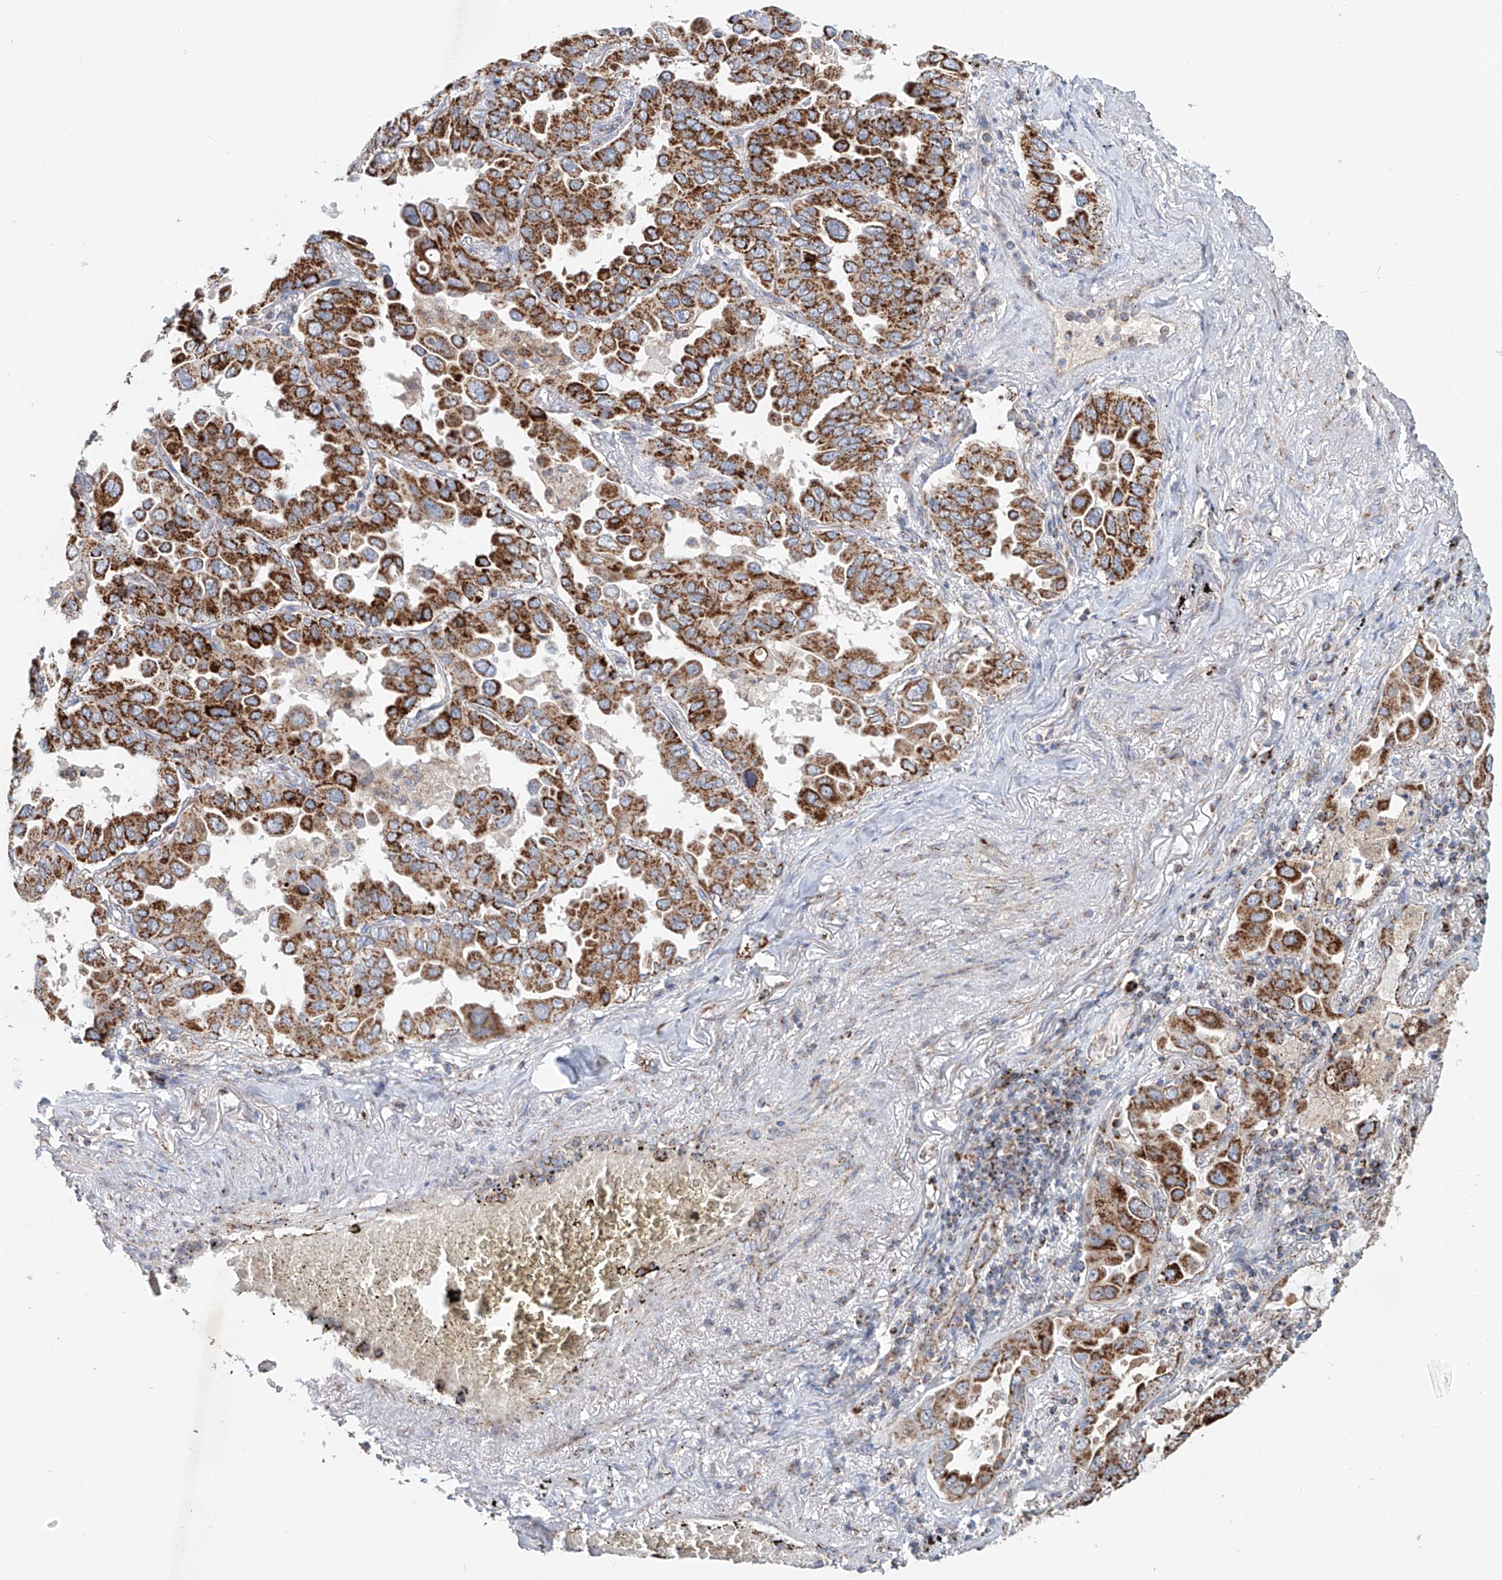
{"staining": {"intensity": "strong", "quantity": ">75%", "location": "cytoplasmic/membranous"}, "tissue": "lung cancer", "cell_type": "Tumor cells", "image_type": "cancer", "snomed": [{"axis": "morphology", "description": "Adenocarcinoma, NOS"}, {"axis": "topography", "description": "Lung"}], "caption": "An immunohistochemistry photomicrograph of neoplastic tissue is shown. Protein staining in brown shows strong cytoplasmic/membranous positivity in adenocarcinoma (lung) within tumor cells. (Brightfield microscopy of DAB IHC at high magnification).", "gene": "CARD10", "patient": {"sex": "male", "age": 64}}